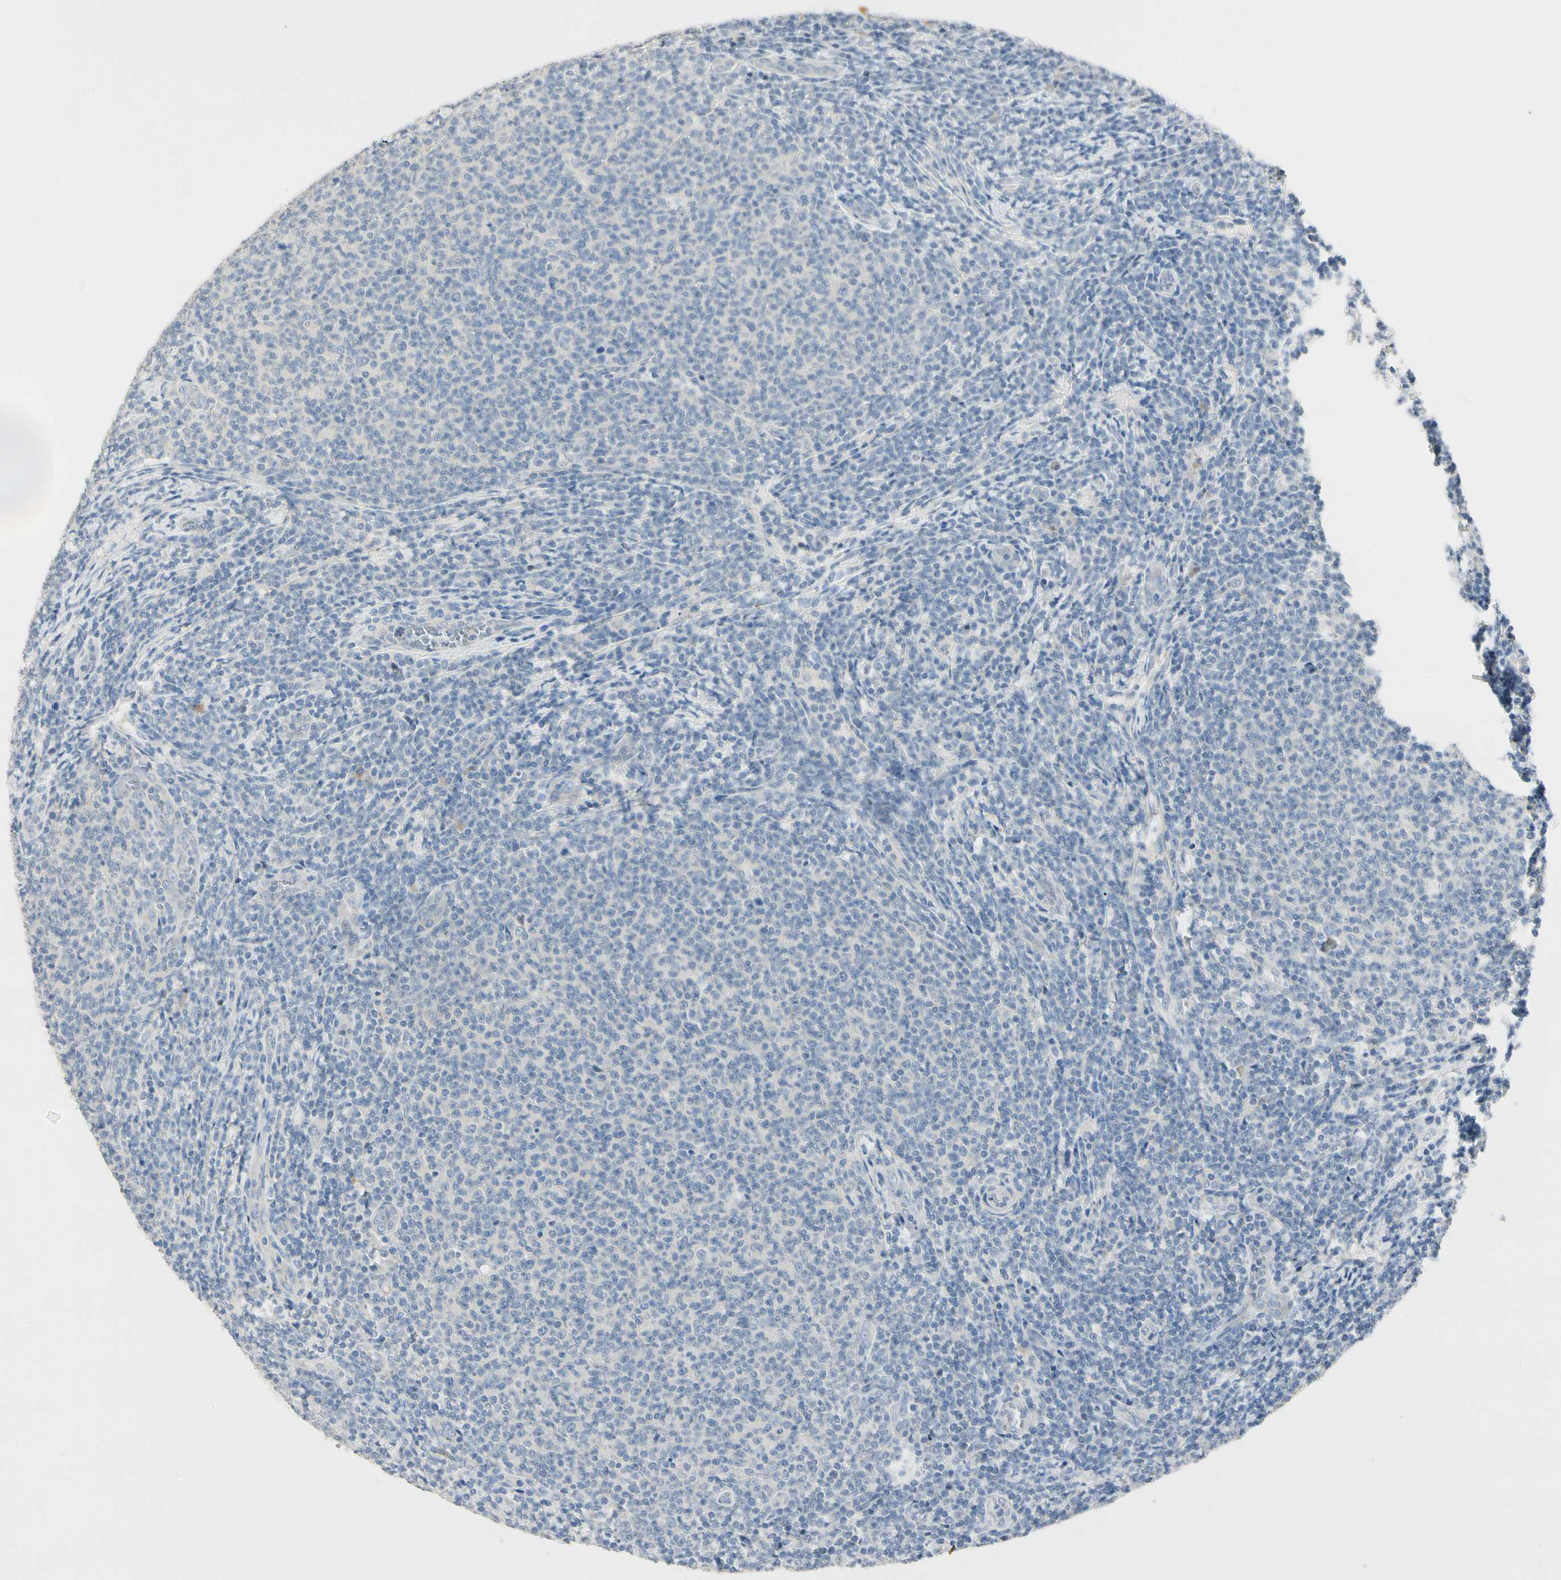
{"staining": {"intensity": "negative", "quantity": "none", "location": "none"}, "tissue": "lymphoma", "cell_type": "Tumor cells", "image_type": "cancer", "snomed": [{"axis": "morphology", "description": "Malignant lymphoma, non-Hodgkin's type, Low grade"}, {"axis": "topography", "description": "Lymph node"}], "caption": "IHC image of low-grade malignant lymphoma, non-Hodgkin's type stained for a protein (brown), which demonstrates no expression in tumor cells.", "gene": "PRSS21", "patient": {"sex": "male", "age": 66}}